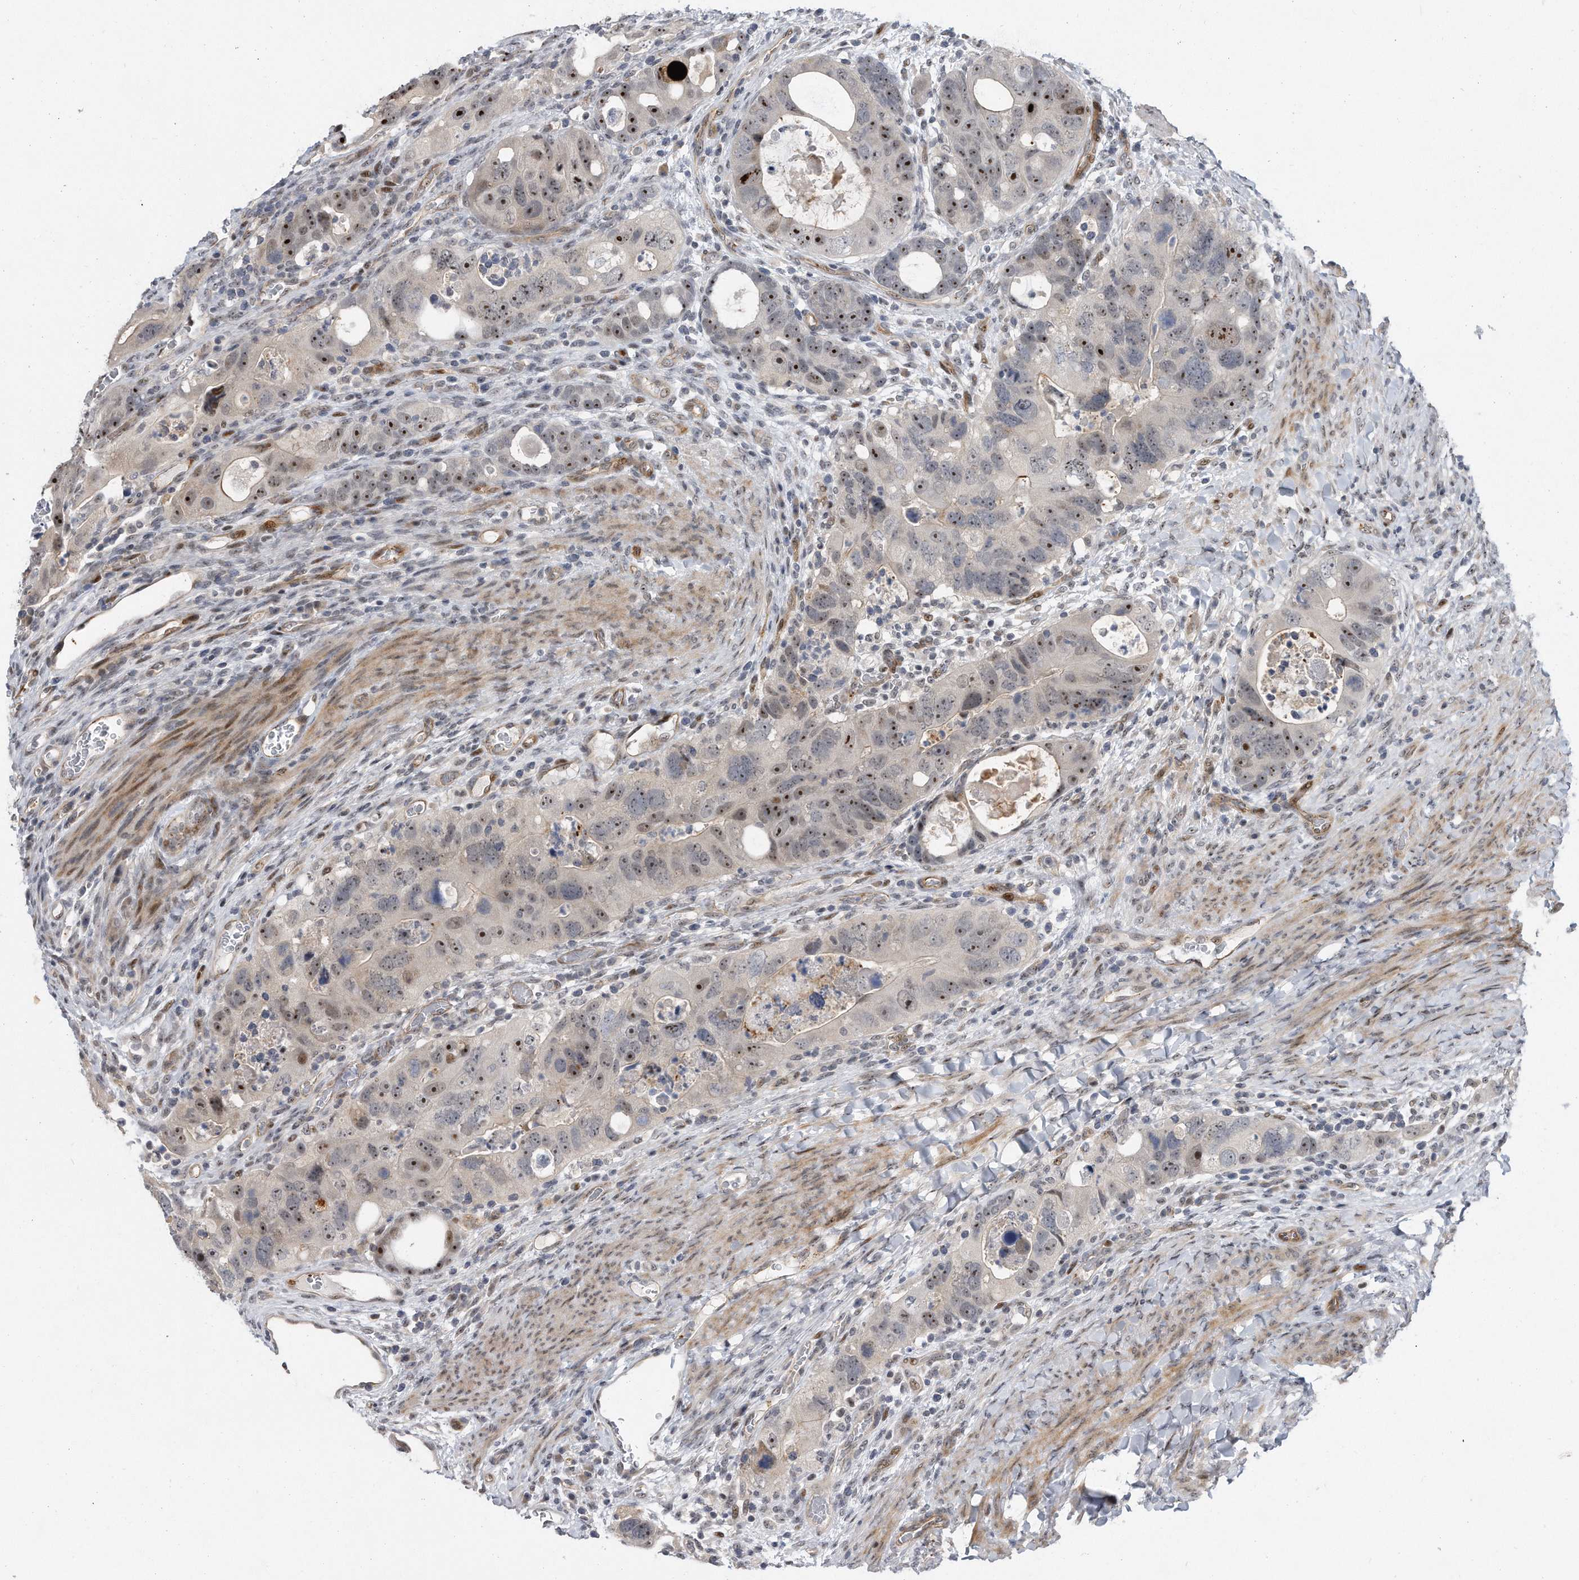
{"staining": {"intensity": "strong", "quantity": "<25%", "location": "cytoplasmic/membranous,nuclear"}, "tissue": "colorectal cancer", "cell_type": "Tumor cells", "image_type": "cancer", "snomed": [{"axis": "morphology", "description": "Adenocarcinoma, NOS"}, {"axis": "topography", "description": "Rectum"}], "caption": "About <25% of tumor cells in human colorectal cancer exhibit strong cytoplasmic/membranous and nuclear protein positivity as visualized by brown immunohistochemical staining.", "gene": "PGBD2", "patient": {"sex": "male", "age": 59}}